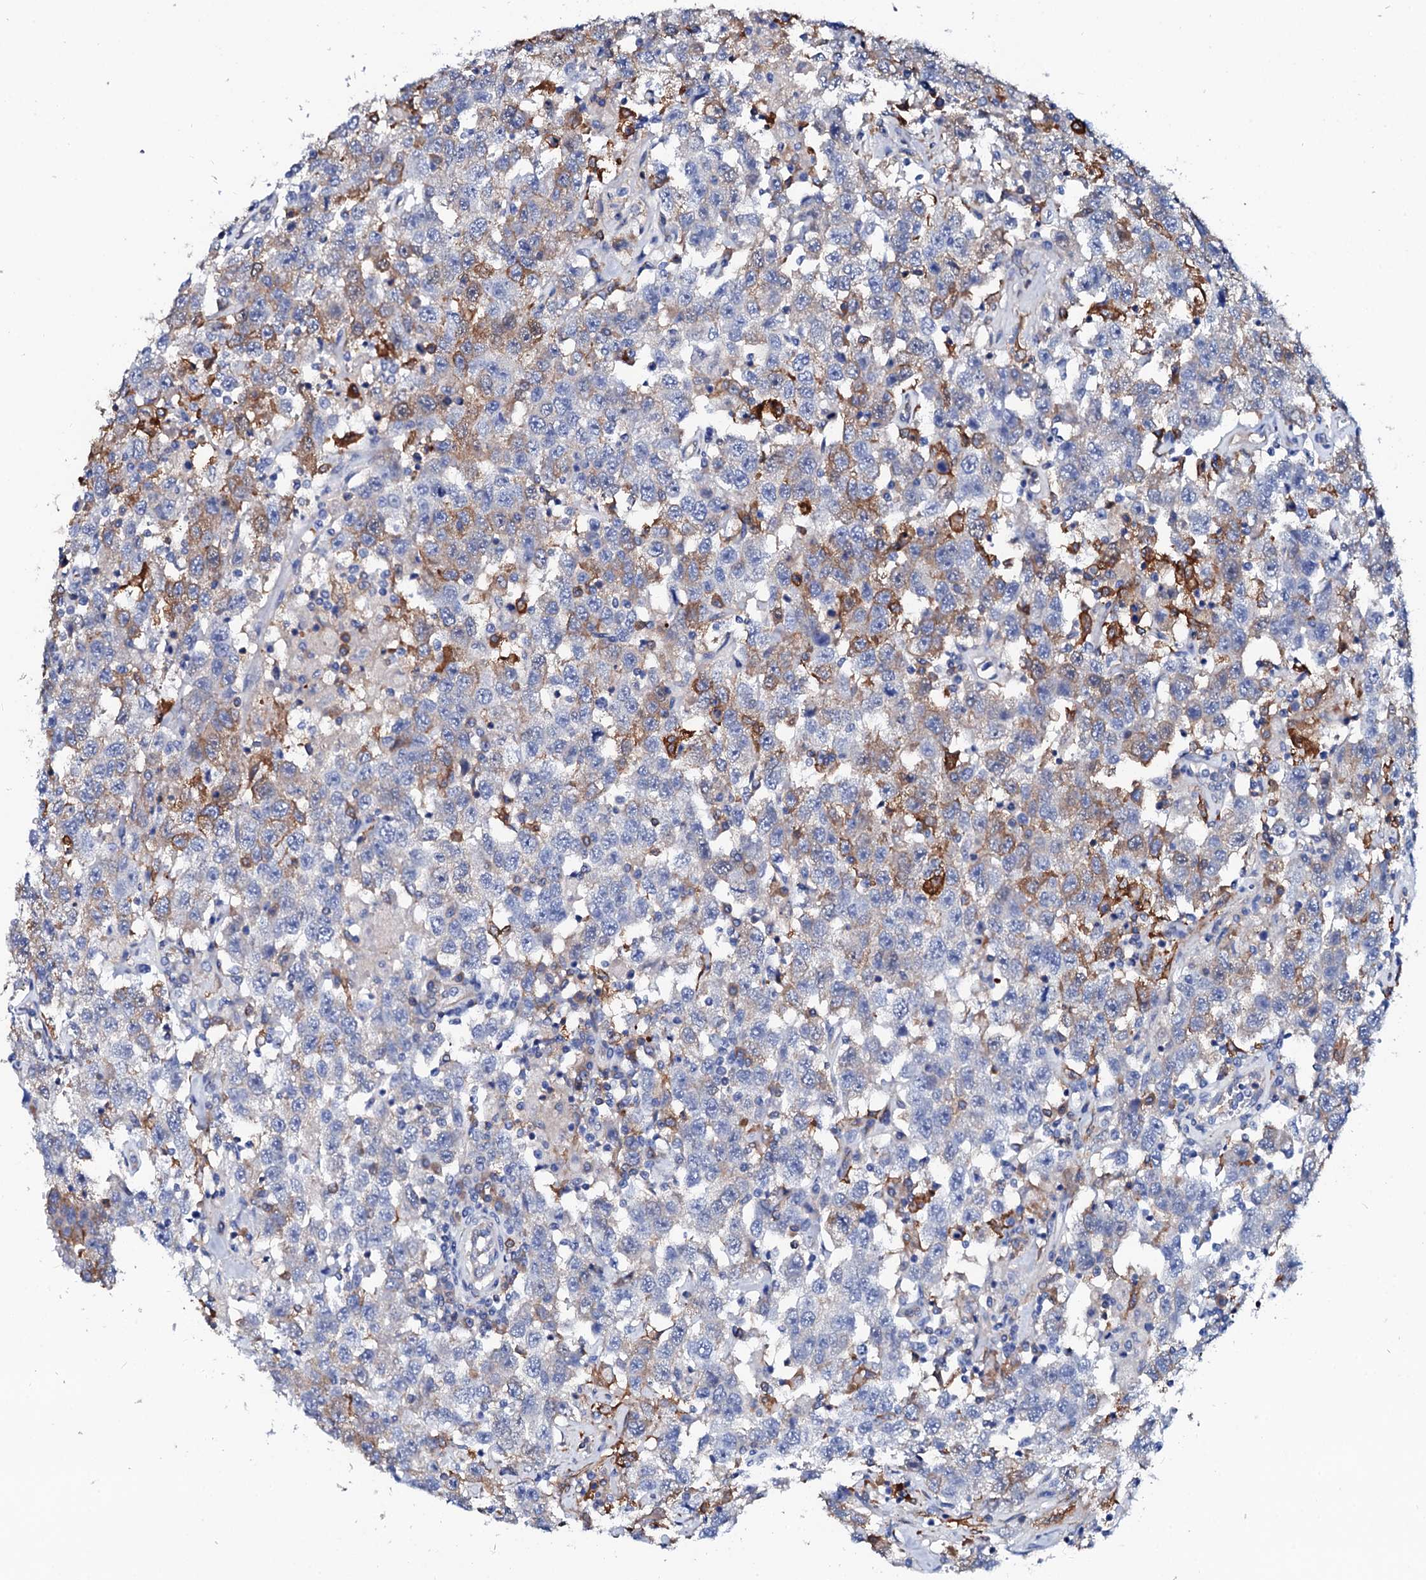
{"staining": {"intensity": "moderate", "quantity": "<25%", "location": "cytoplasmic/membranous"}, "tissue": "testis cancer", "cell_type": "Tumor cells", "image_type": "cancer", "snomed": [{"axis": "morphology", "description": "Seminoma, NOS"}, {"axis": "topography", "description": "Testis"}], "caption": "High-magnification brightfield microscopy of testis cancer stained with DAB (brown) and counterstained with hematoxylin (blue). tumor cells exhibit moderate cytoplasmic/membranous positivity is present in approximately<25% of cells. (DAB = brown stain, brightfield microscopy at high magnification).", "gene": "GLB1L3", "patient": {"sex": "male", "age": 41}}